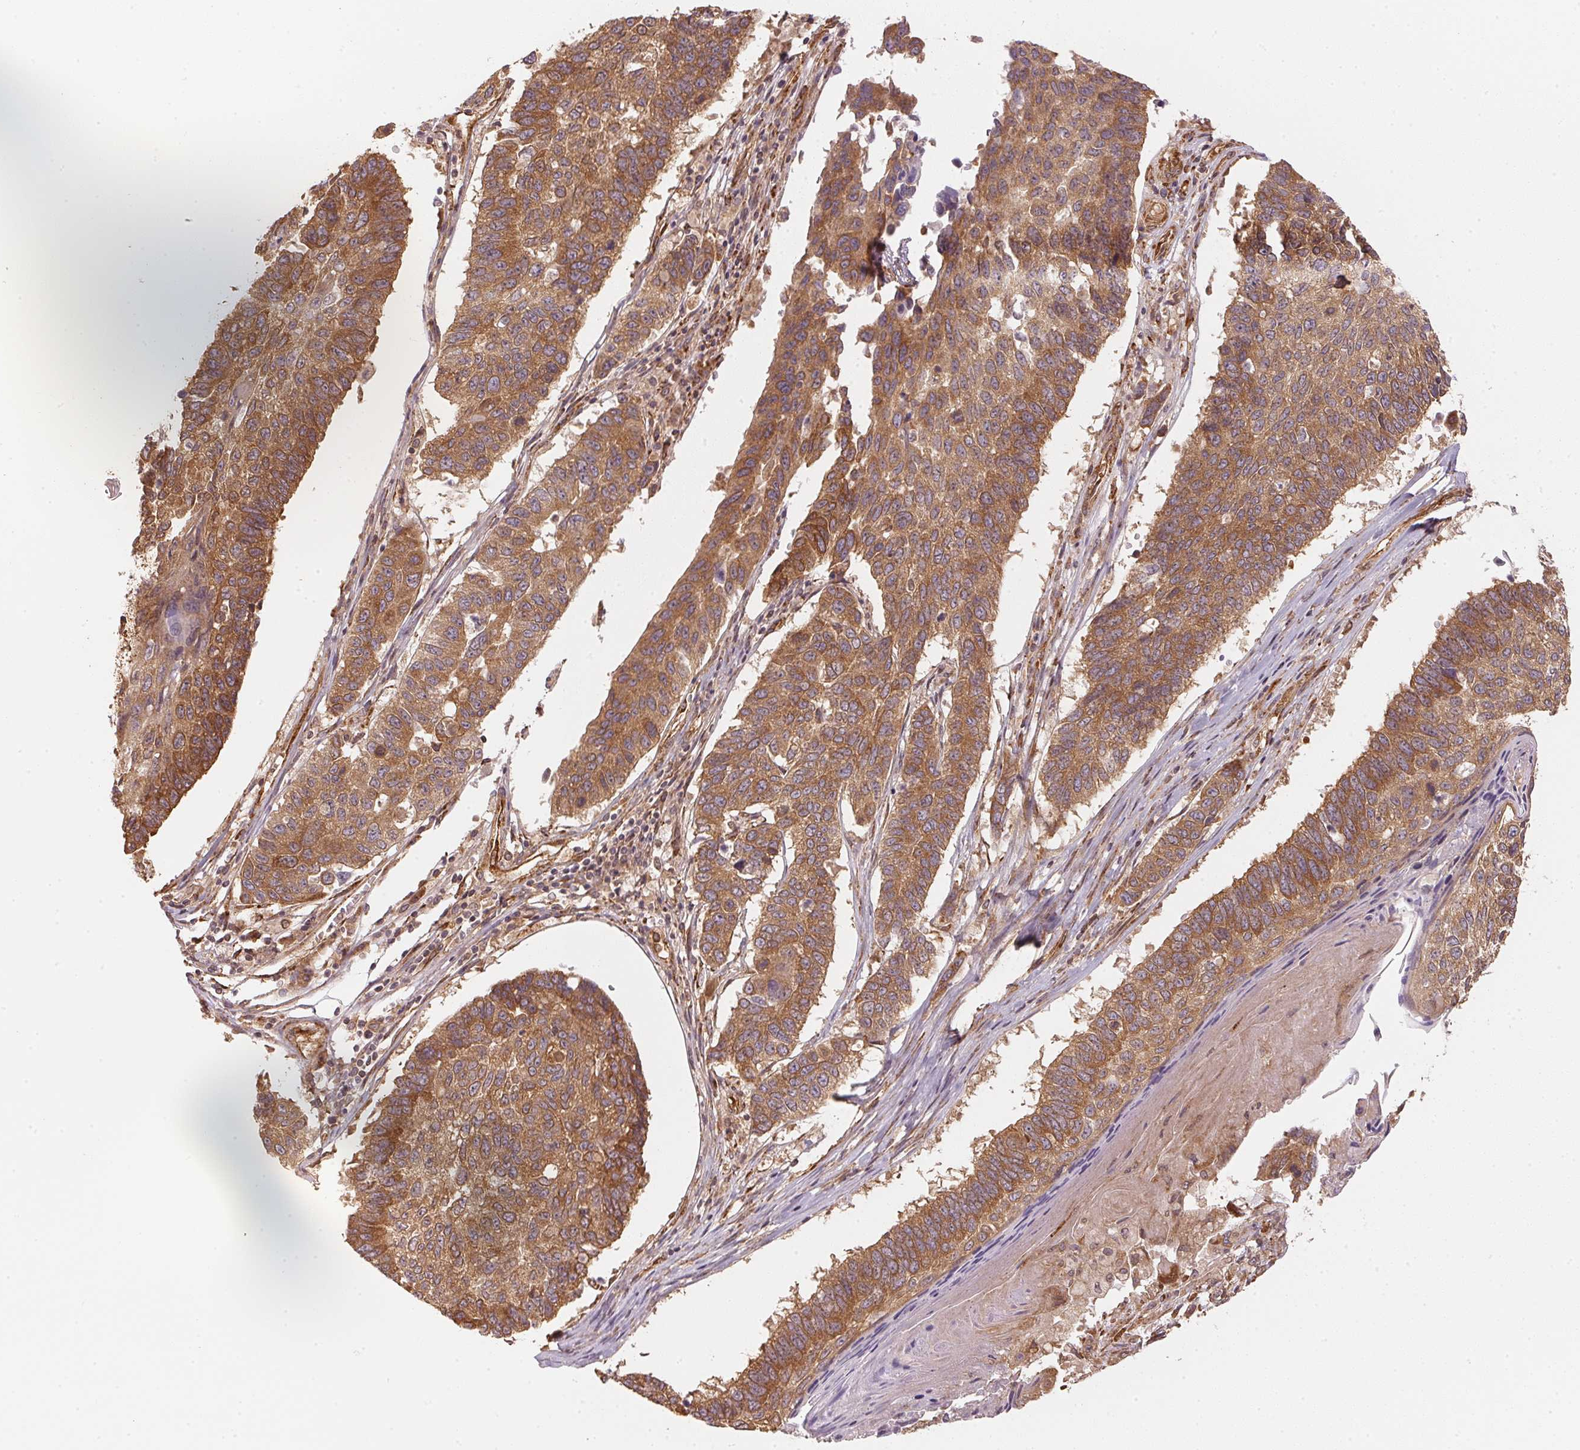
{"staining": {"intensity": "moderate", "quantity": ">75%", "location": "cytoplasmic/membranous"}, "tissue": "lung cancer", "cell_type": "Tumor cells", "image_type": "cancer", "snomed": [{"axis": "morphology", "description": "Squamous cell carcinoma, NOS"}, {"axis": "topography", "description": "Lung"}], "caption": "Immunohistochemical staining of lung squamous cell carcinoma reveals medium levels of moderate cytoplasmic/membranous staining in about >75% of tumor cells.", "gene": "STRN4", "patient": {"sex": "male", "age": 73}}